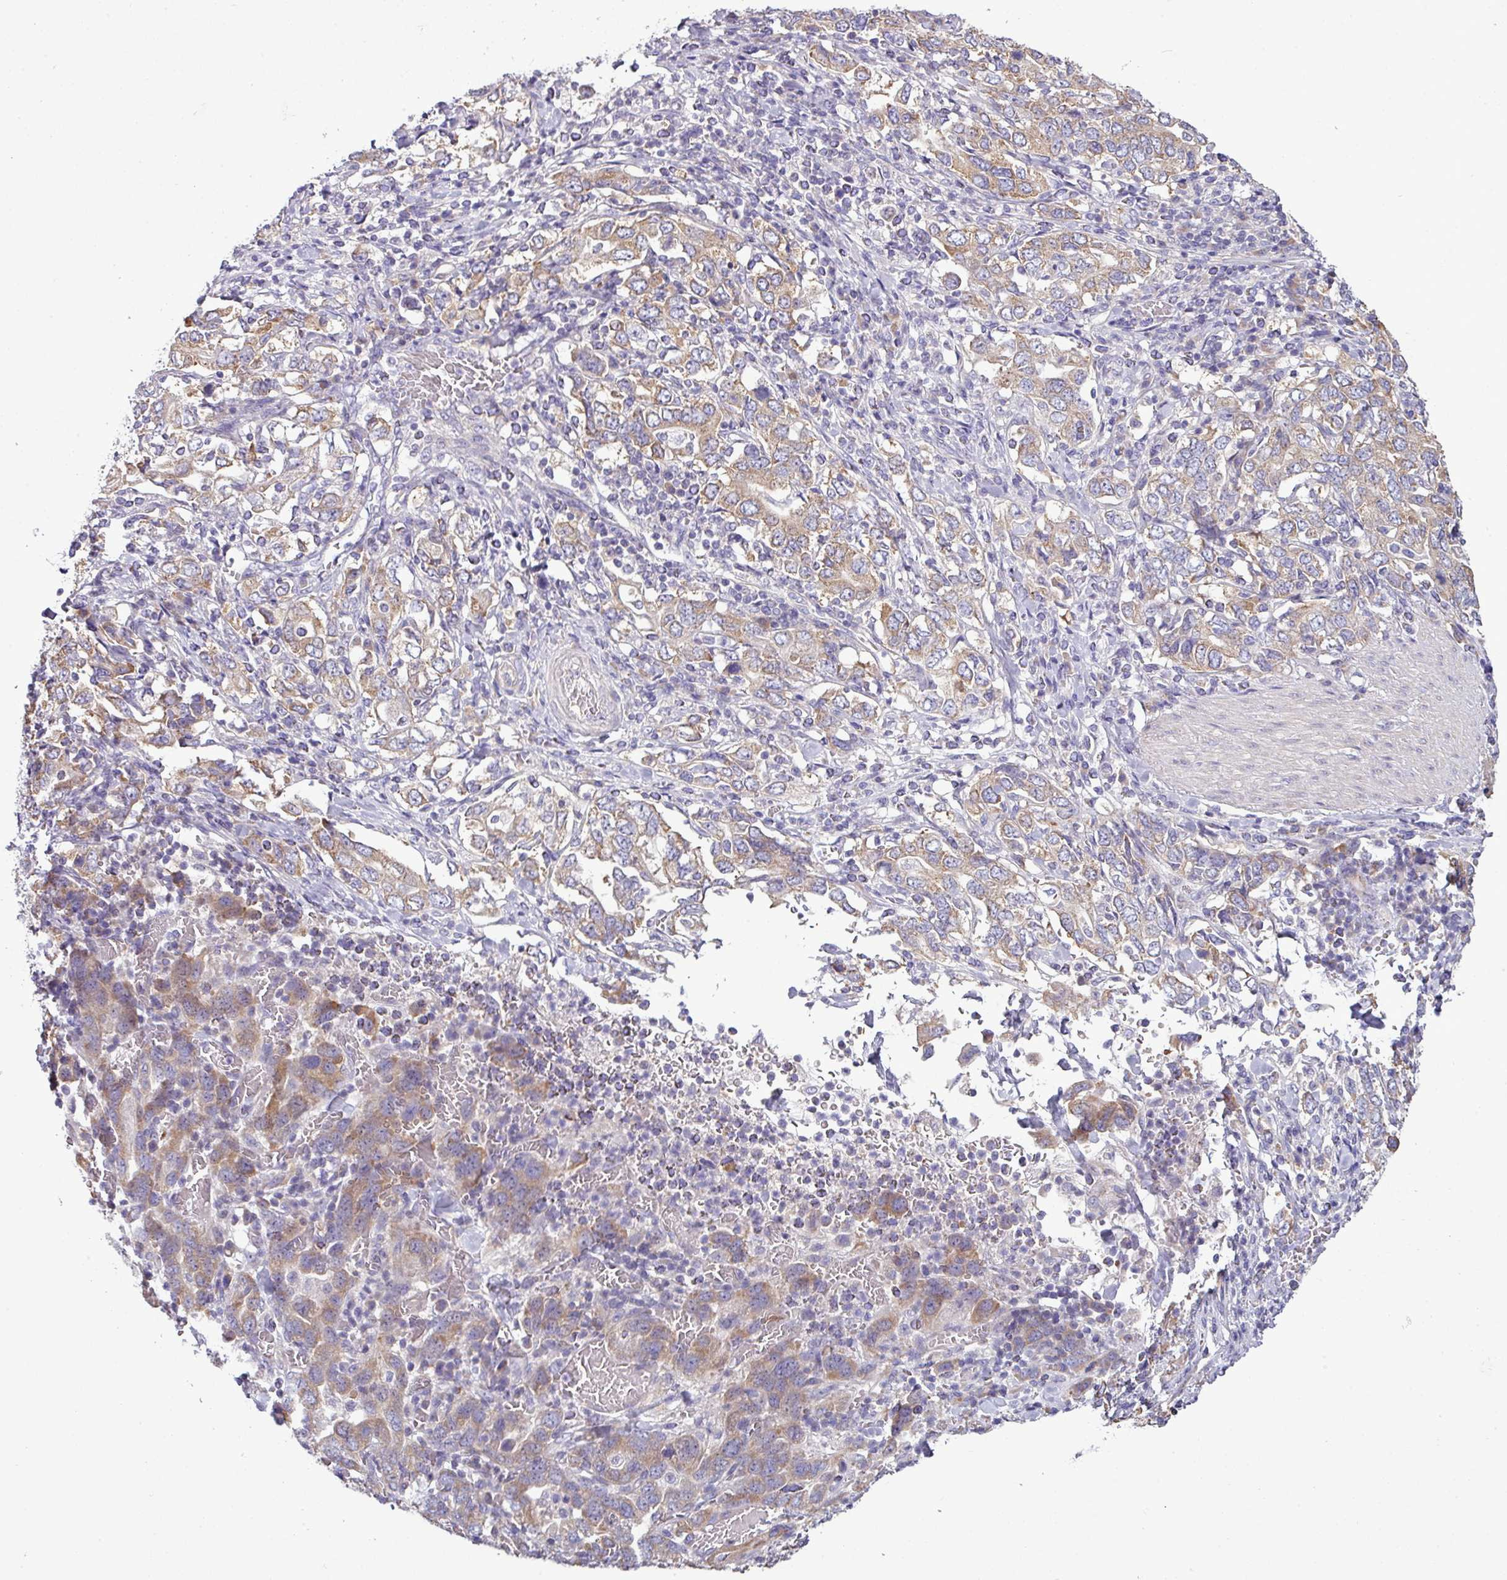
{"staining": {"intensity": "moderate", "quantity": "25%-75%", "location": "cytoplasmic/membranous"}, "tissue": "stomach cancer", "cell_type": "Tumor cells", "image_type": "cancer", "snomed": [{"axis": "morphology", "description": "Adenocarcinoma, NOS"}, {"axis": "topography", "description": "Stomach, upper"}, {"axis": "topography", "description": "Stomach"}], "caption": "Adenocarcinoma (stomach) stained with DAB IHC reveals medium levels of moderate cytoplasmic/membranous positivity in approximately 25%-75% of tumor cells.", "gene": "AGAP5", "patient": {"sex": "male", "age": 62}}